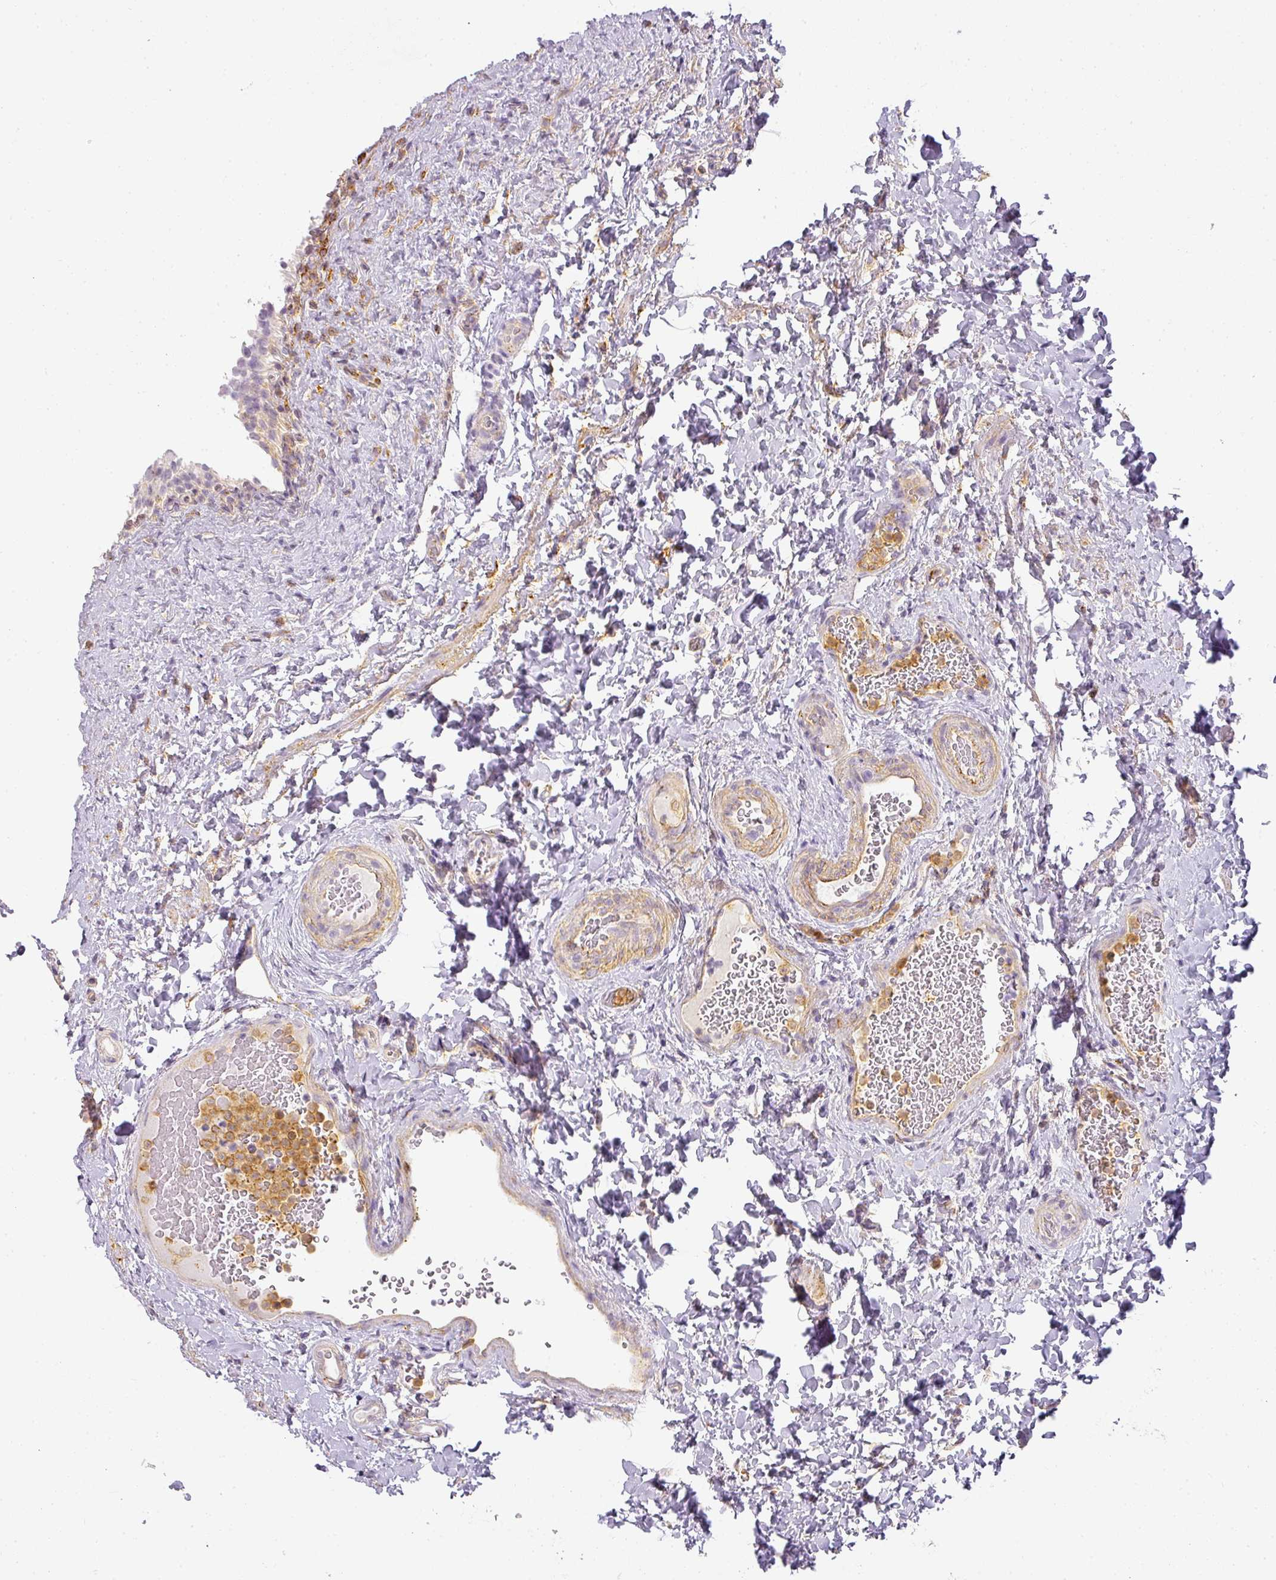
{"staining": {"intensity": "weak", "quantity": "<25%", "location": "cytoplasmic/membranous"}, "tissue": "urinary bladder", "cell_type": "Urothelial cells", "image_type": "normal", "snomed": [{"axis": "morphology", "description": "Normal tissue, NOS"}, {"axis": "topography", "description": "Urinary bladder"}], "caption": "This histopathology image is of benign urinary bladder stained with IHC to label a protein in brown with the nuclei are counter-stained blue. There is no expression in urothelial cells.", "gene": "TMEM42", "patient": {"sex": "female", "age": 27}}